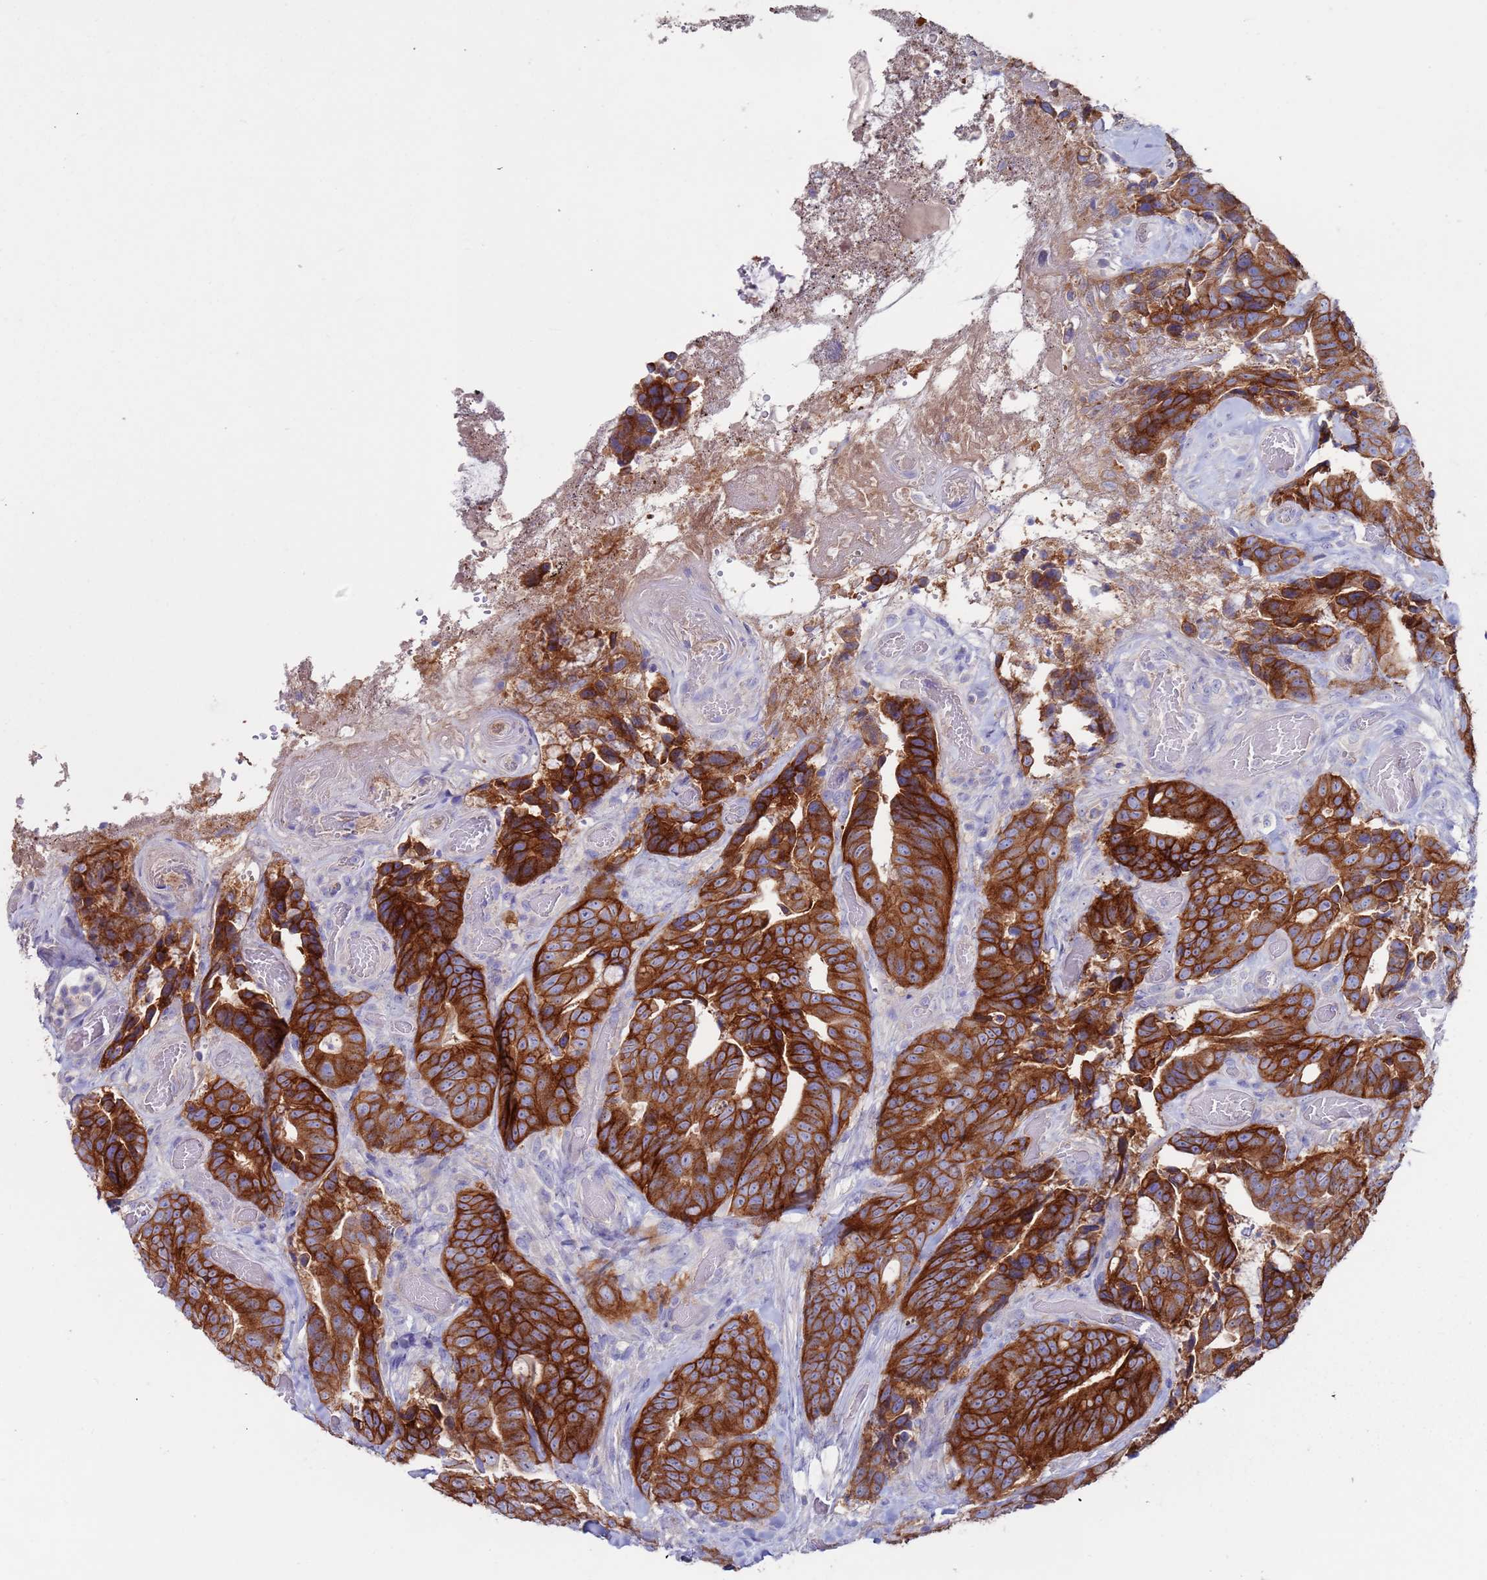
{"staining": {"intensity": "strong", "quantity": ">75%", "location": "cytoplasmic/membranous"}, "tissue": "colorectal cancer", "cell_type": "Tumor cells", "image_type": "cancer", "snomed": [{"axis": "morphology", "description": "Adenocarcinoma, NOS"}, {"axis": "topography", "description": "Colon"}], "caption": "IHC (DAB (3,3'-diaminobenzidine)) staining of adenocarcinoma (colorectal) reveals strong cytoplasmic/membranous protein positivity in approximately >75% of tumor cells. The protein of interest is shown in brown color, while the nuclei are stained blue.", "gene": "KRTCAP3", "patient": {"sex": "female", "age": 82}}